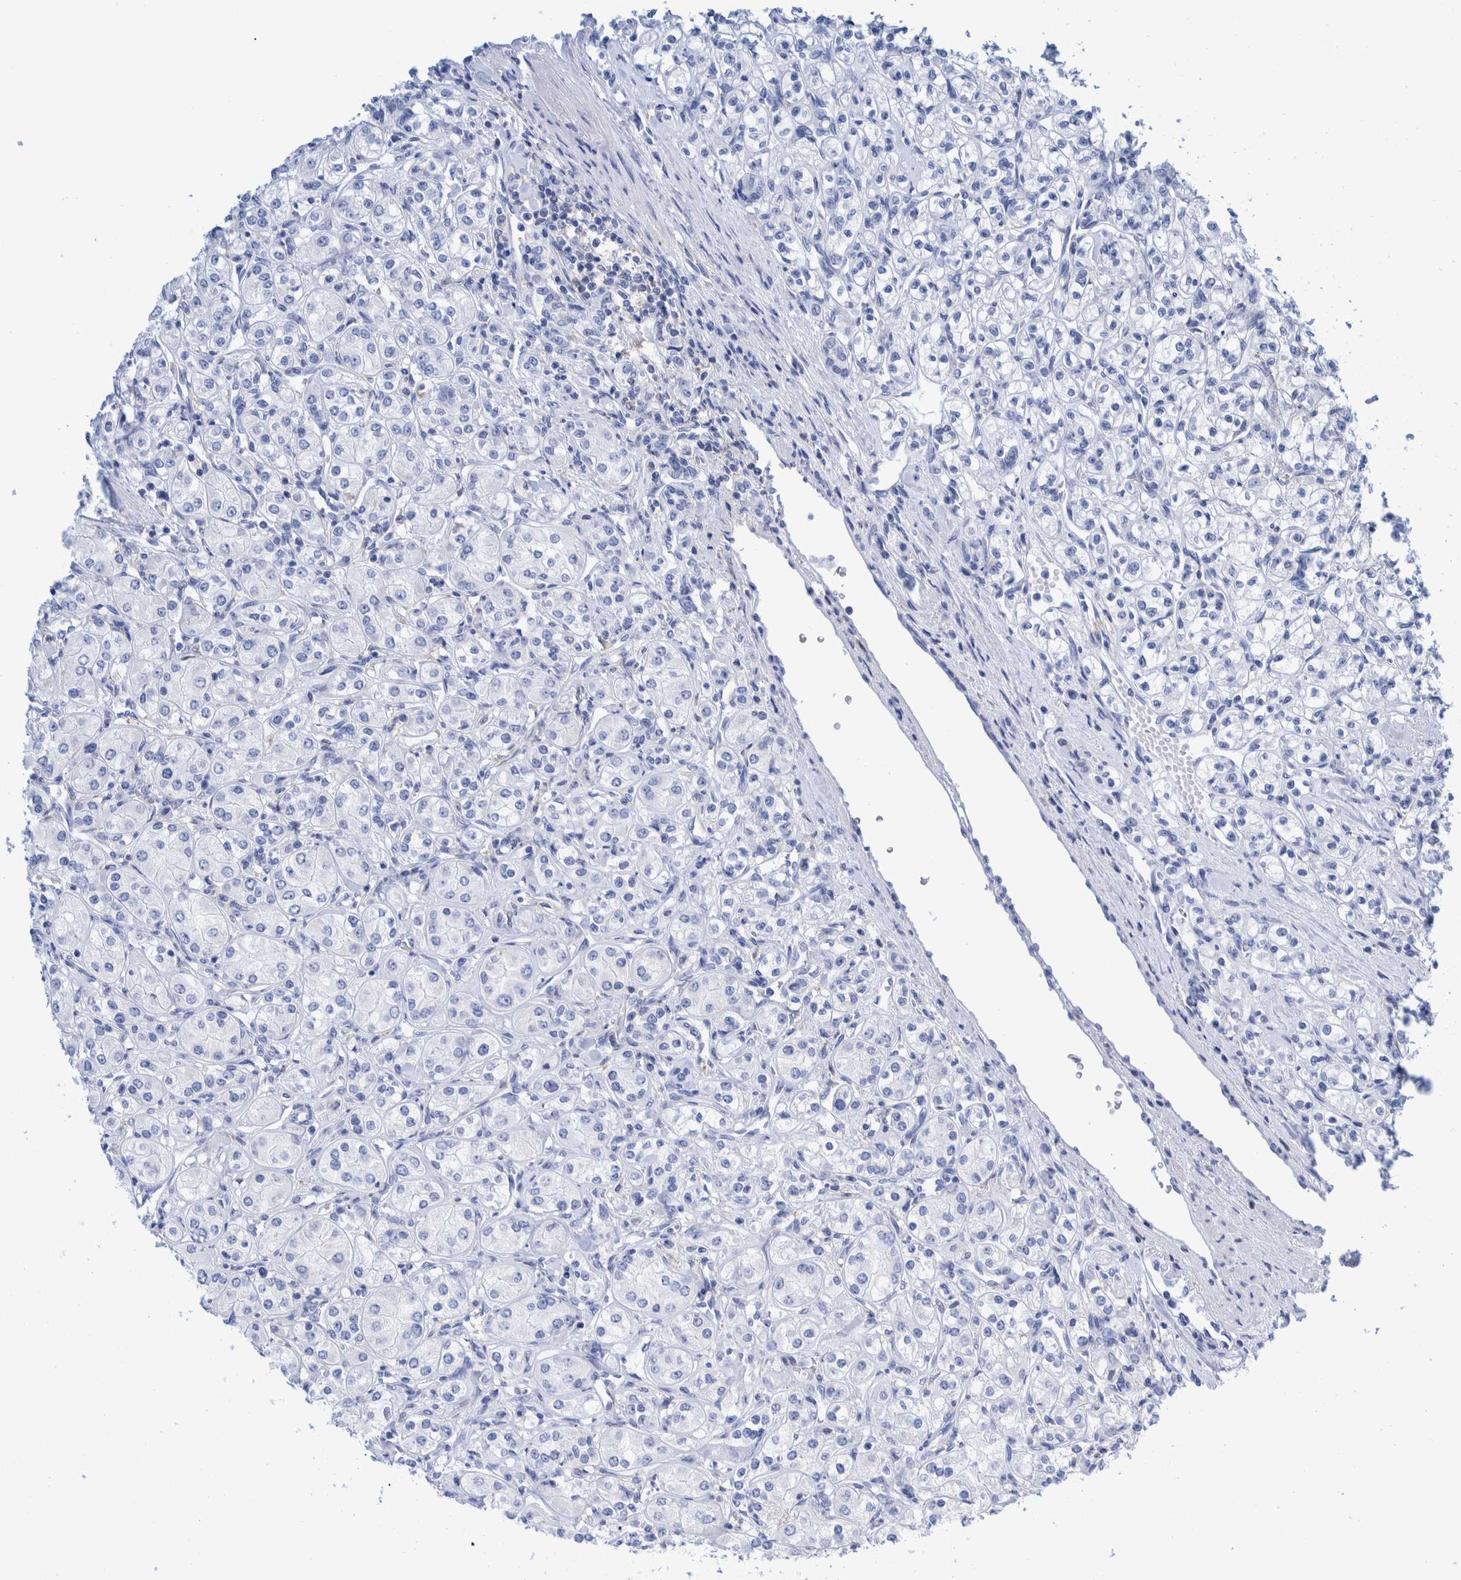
{"staining": {"intensity": "negative", "quantity": "none", "location": "none"}, "tissue": "renal cancer", "cell_type": "Tumor cells", "image_type": "cancer", "snomed": [{"axis": "morphology", "description": "Adenocarcinoma, NOS"}, {"axis": "topography", "description": "Kidney"}], "caption": "Histopathology image shows no significant protein positivity in tumor cells of renal cancer.", "gene": "KRT14", "patient": {"sex": "male", "age": 77}}